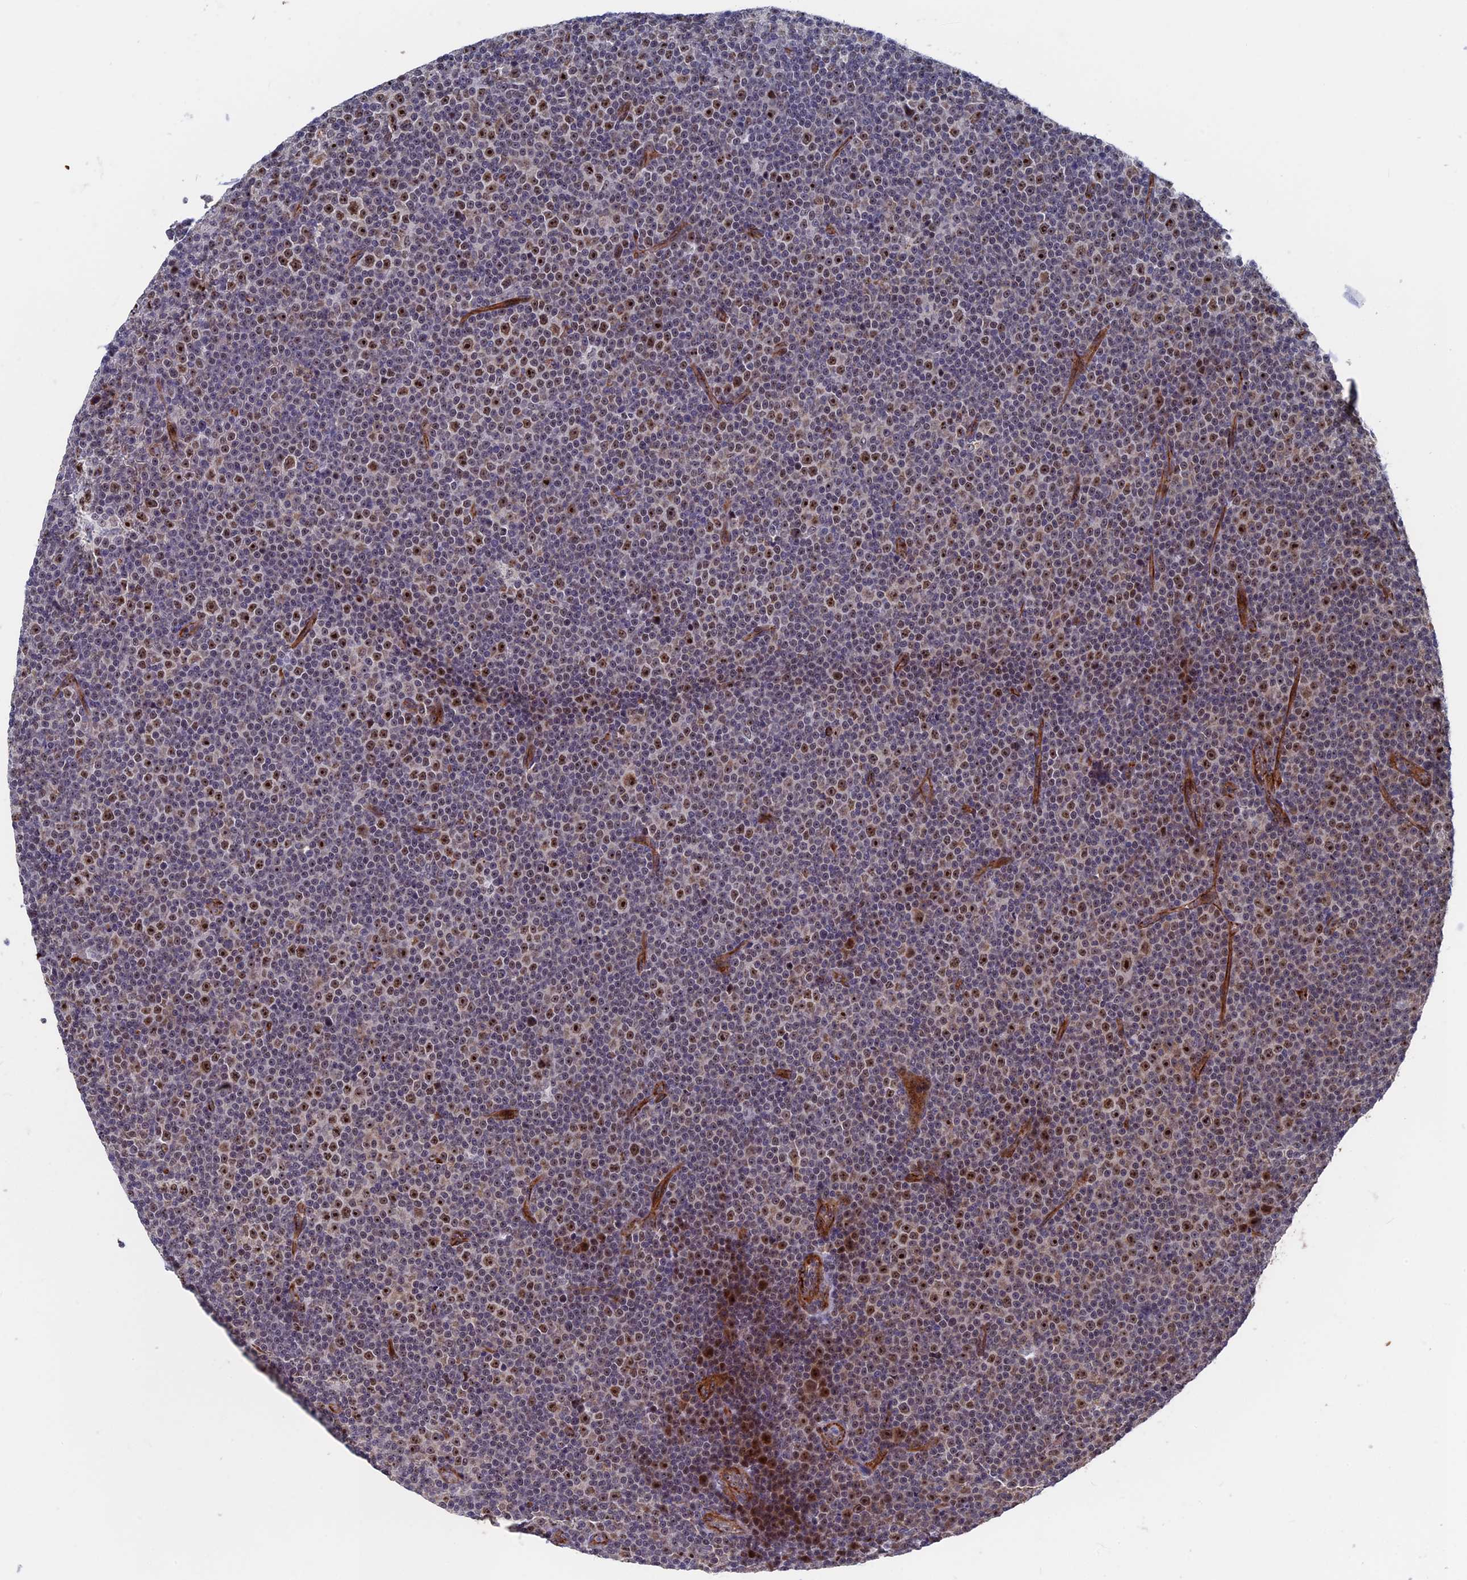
{"staining": {"intensity": "strong", "quantity": "<25%", "location": "nuclear"}, "tissue": "lymphoma", "cell_type": "Tumor cells", "image_type": "cancer", "snomed": [{"axis": "morphology", "description": "Malignant lymphoma, non-Hodgkin's type, Low grade"}, {"axis": "topography", "description": "Lymph node"}], "caption": "A micrograph of human lymphoma stained for a protein displays strong nuclear brown staining in tumor cells.", "gene": "EXOSC9", "patient": {"sex": "female", "age": 67}}